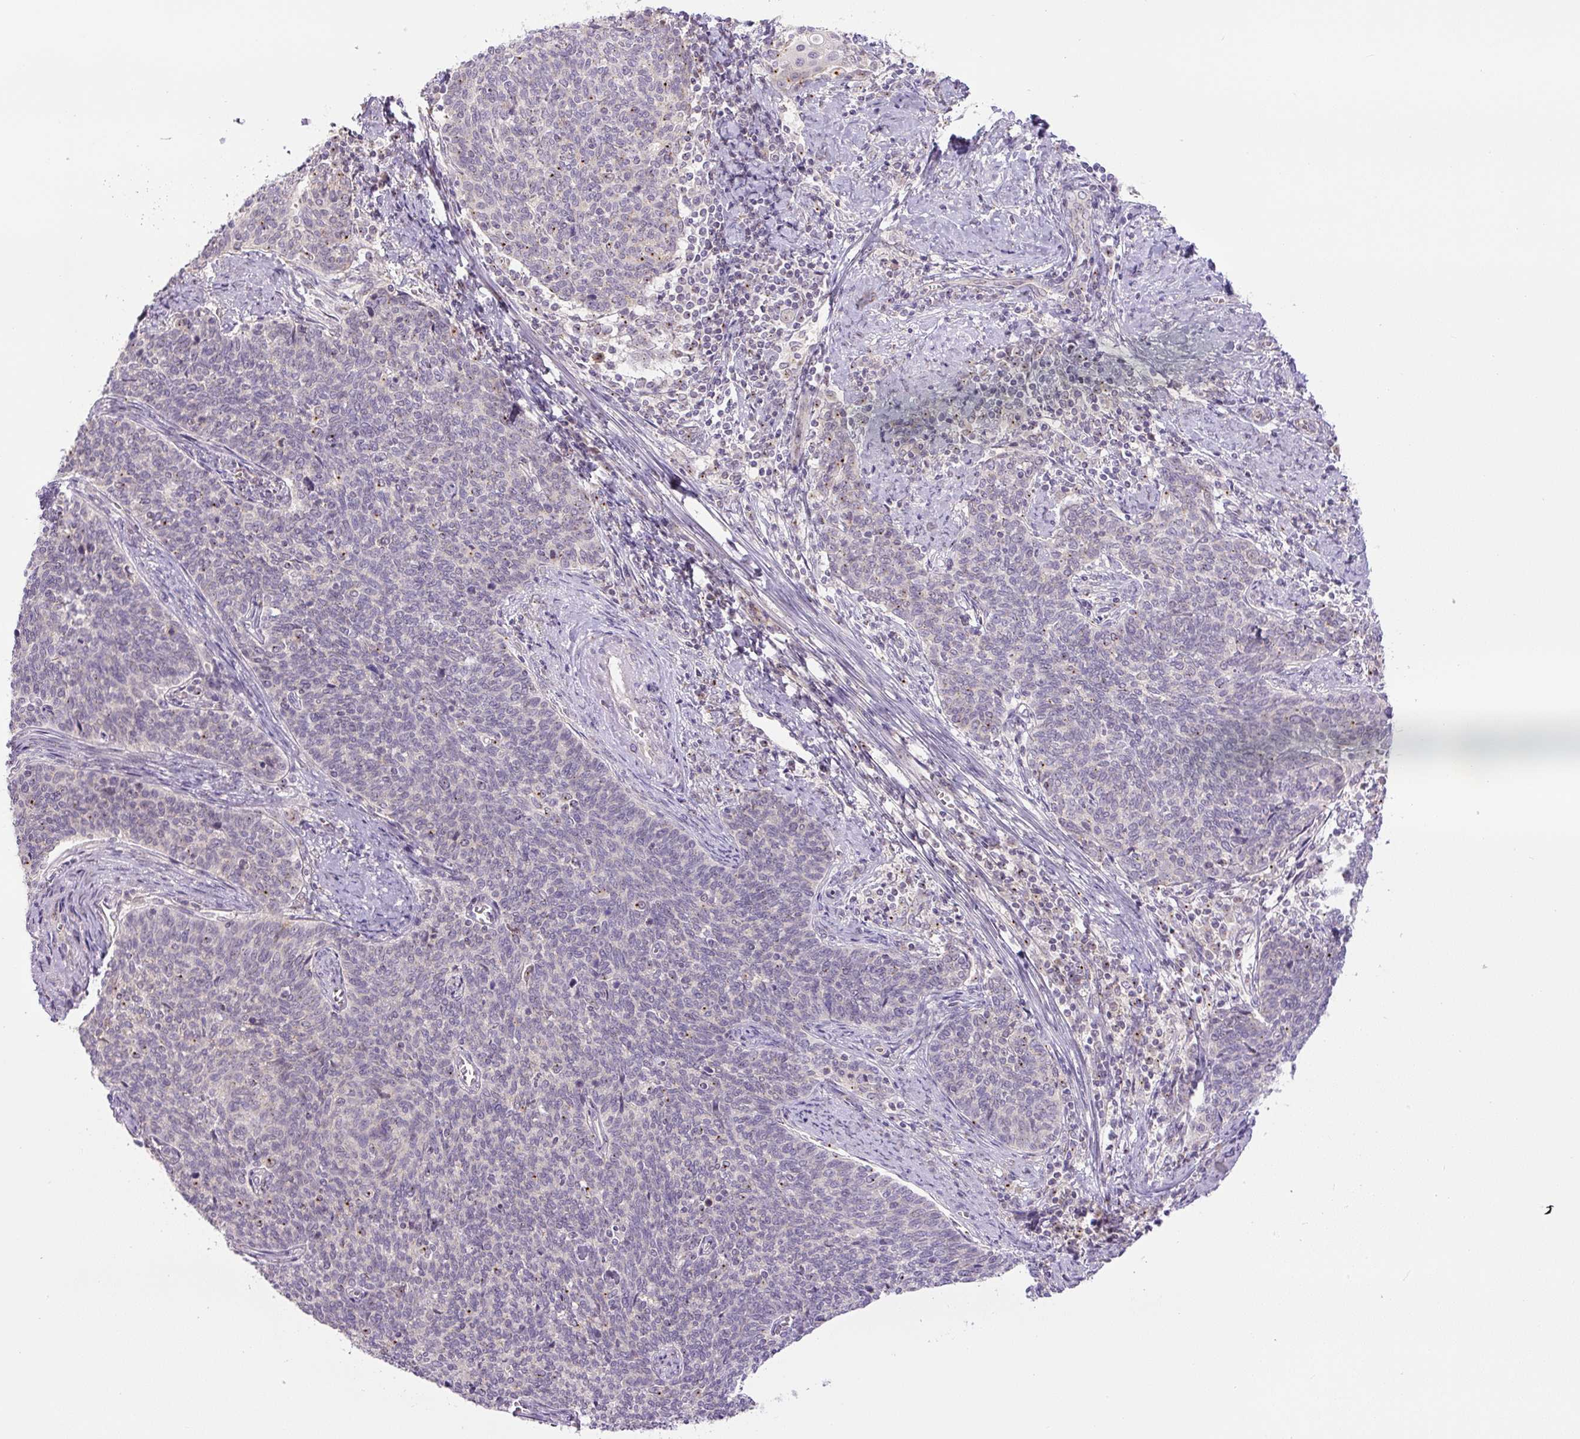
{"staining": {"intensity": "negative", "quantity": "none", "location": "none"}, "tissue": "cervical cancer", "cell_type": "Tumor cells", "image_type": "cancer", "snomed": [{"axis": "morphology", "description": "Squamous cell carcinoma, NOS"}, {"axis": "topography", "description": "Cervix"}], "caption": "Tumor cells show no significant protein expression in cervical cancer (squamous cell carcinoma). (Immunohistochemistry (ihc), brightfield microscopy, high magnification).", "gene": "PCM1", "patient": {"sex": "female", "age": 39}}